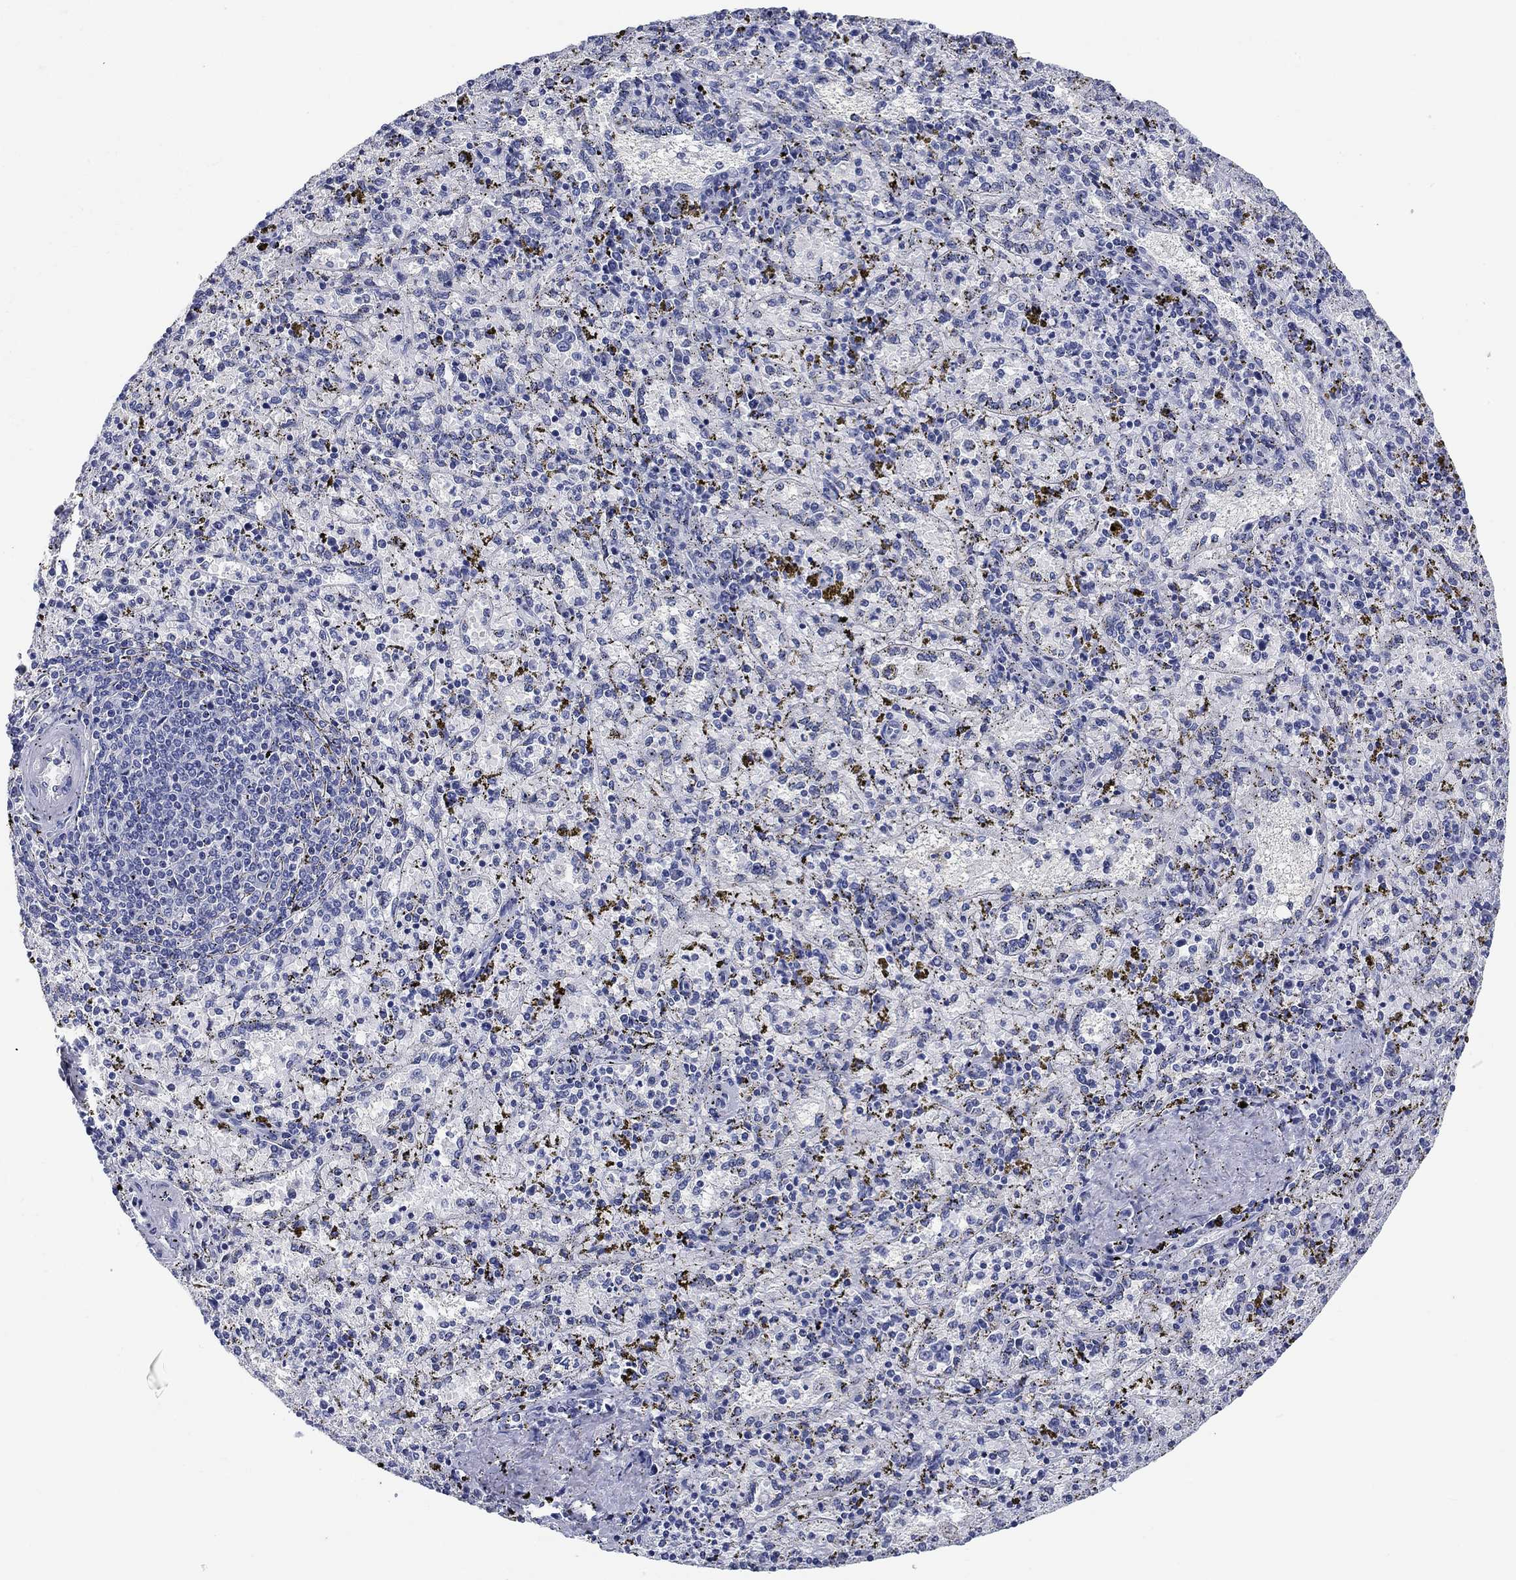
{"staining": {"intensity": "negative", "quantity": "none", "location": "none"}, "tissue": "spleen", "cell_type": "Cells in red pulp", "image_type": "normal", "snomed": [{"axis": "morphology", "description": "Normal tissue, NOS"}, {"axis": "topography", "description": "Spleen"}], "caption": "Human spleen stained for a protein using immunohistochemistry (IHC) reveals no staining in cells in red pulp.", "gene": "CLUL1", "patient": {"sex": "female", "age": 50}}